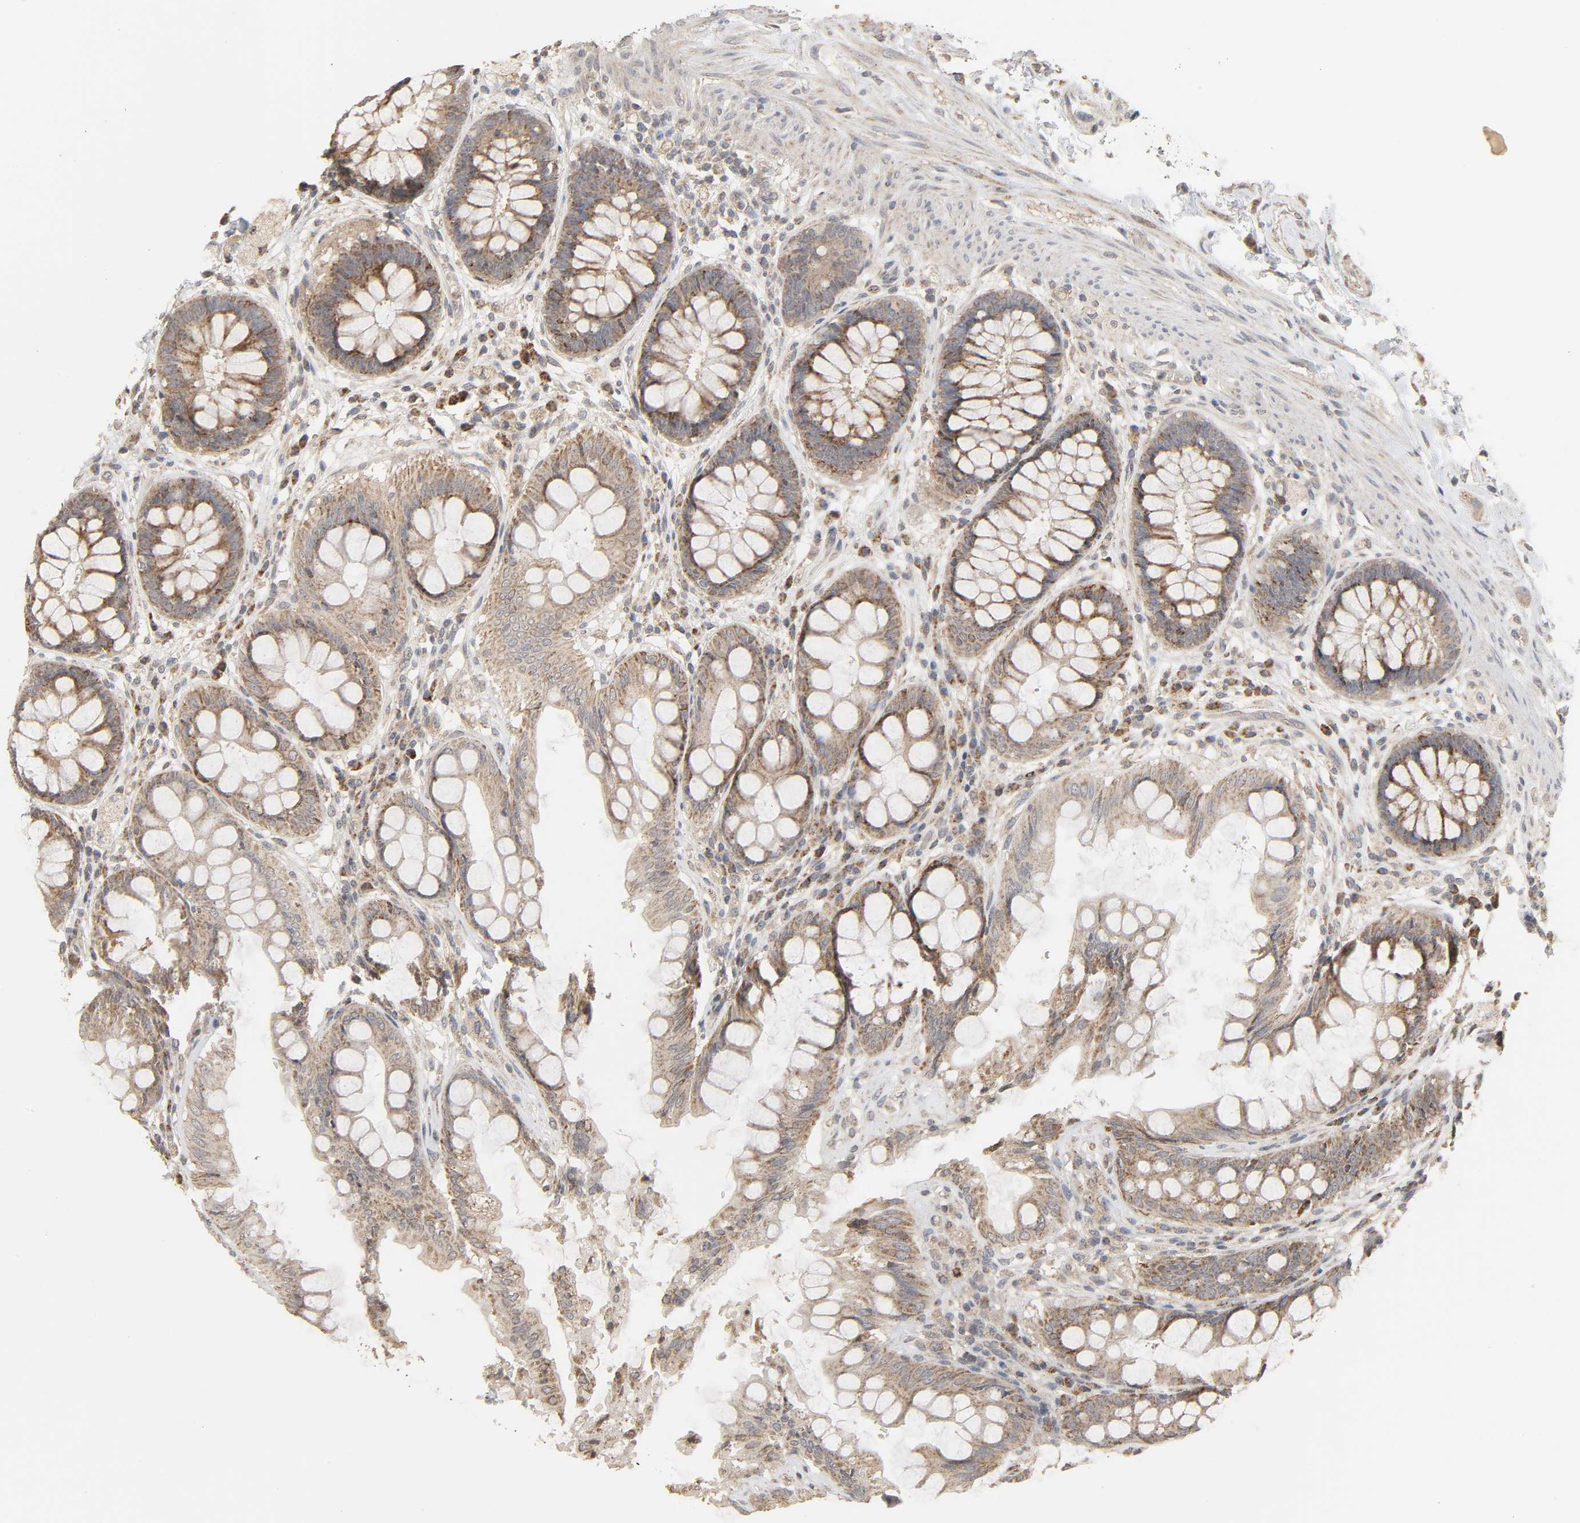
{"staining": {"intensity": "weak", "quantity": ">75%", "location": "cytoplasmic/membranous"}, "tissue": "rectum", "cell_type": "Glandular cells", "image_type": "normal", "snomed": [{"axis": "morphology", "description": "Normal tissue, NOS"}, {"axis": "topography", "description": "Rectum"}], "caption": "IHC of unremarkable human rectum reveals low levels of weak cytoplasmic/membranous positivity in approximately >75% of glandular cells. The staining was performed using DAB to visualize the protein expression in brown, while the nuclei were stained in blue with hematoxylin (Magnification: 20x).", "gene": "CLEC4E", "patient": {"sex": "female", "age": 46}}